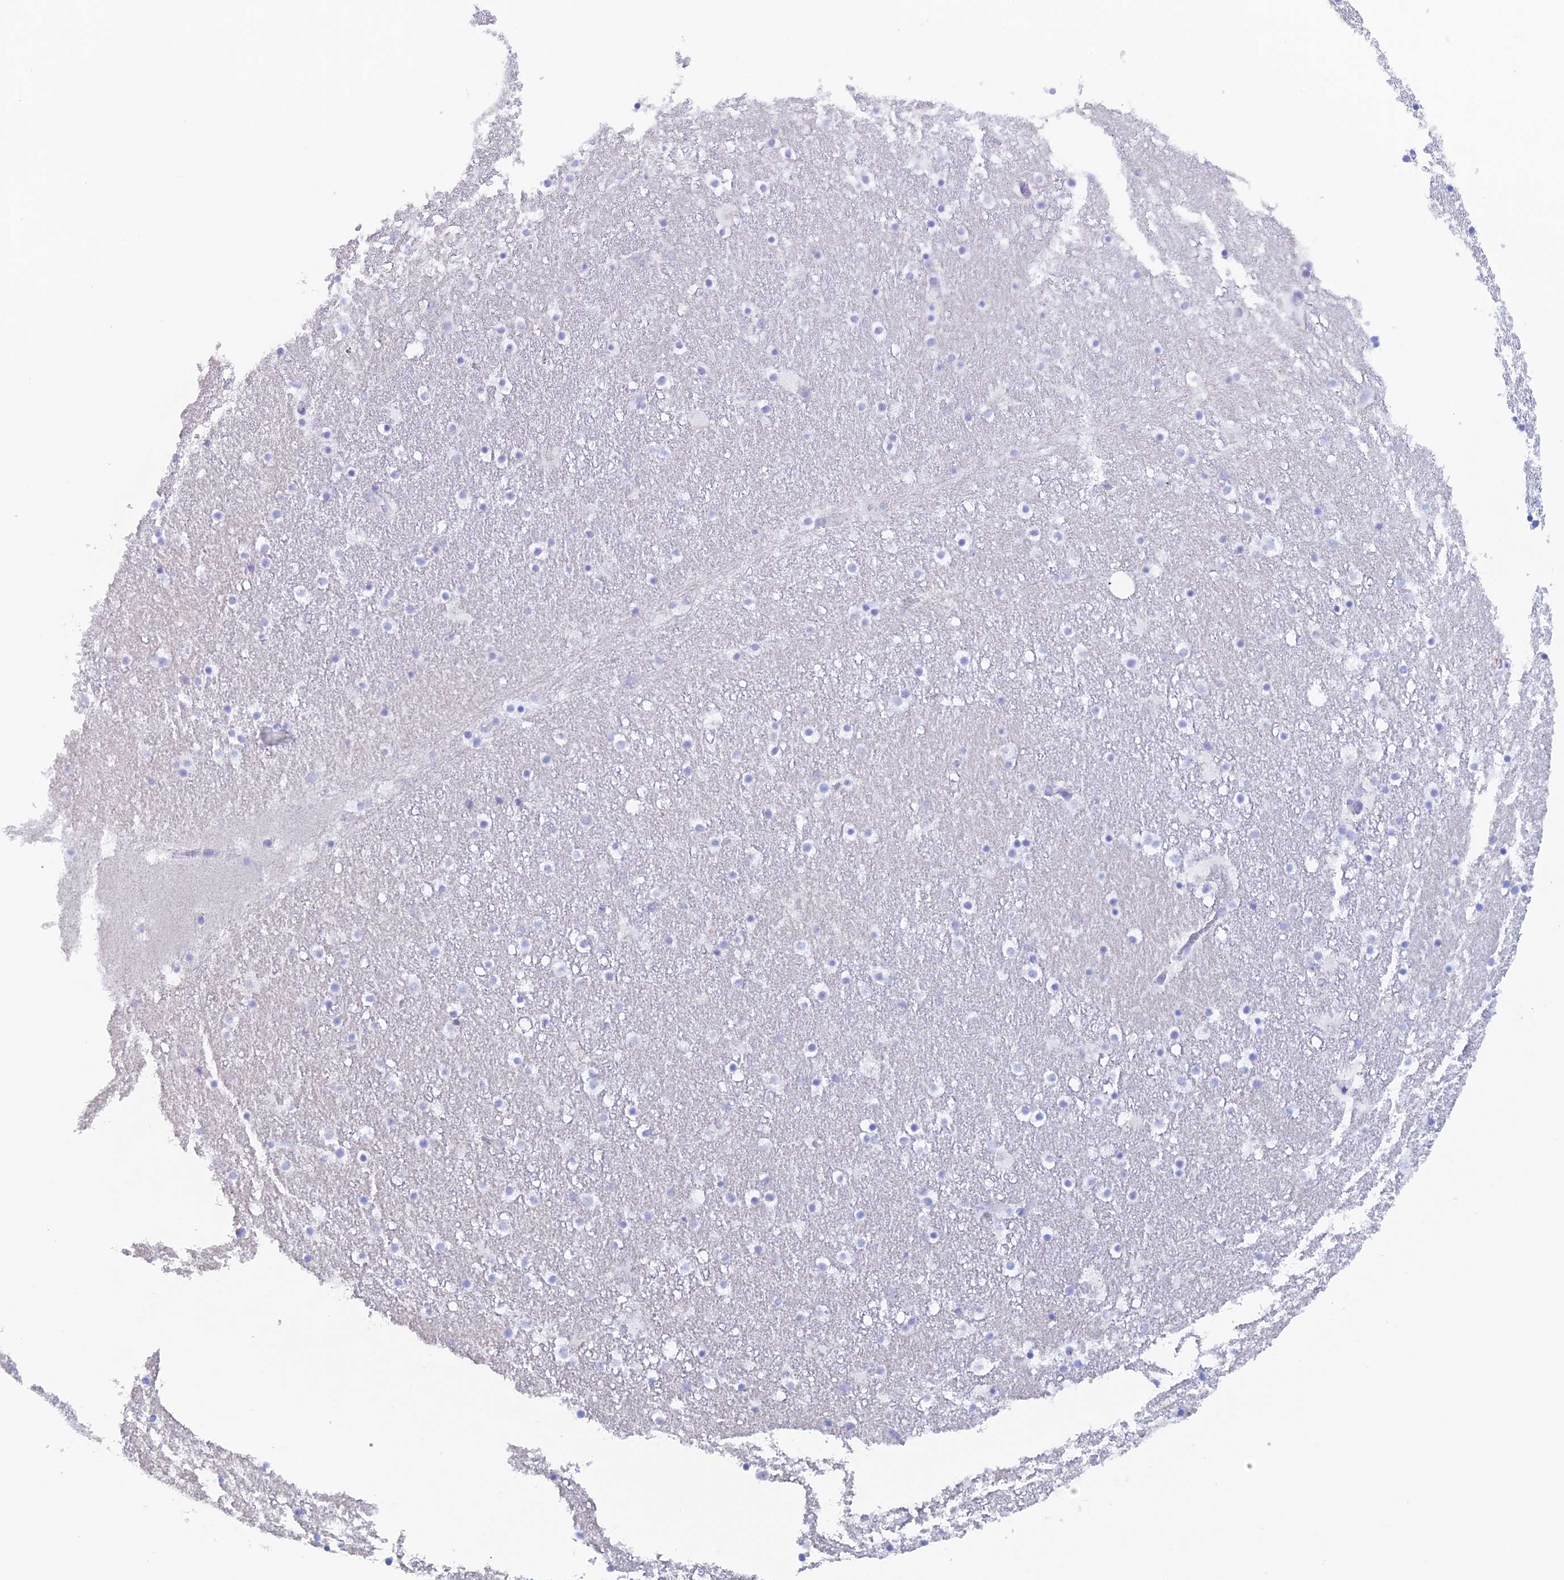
{"staining": {"intensity": "negative", "quantity": "none", "location": "none"}, "tissue": "caudate", "cell_type": "Glial cells", "image_type": "normal", "snomed": [{"axis": "morphology", "description": "Normal tissue, NOS"}, {"axis": "topography", "description": "Lateral ventricle wall"}], "caption": "IHC image of benign caudate stained for a protein (brown), which displays no expression in glial cells. The staining was performed using DAB to visualize the protein expression in brown, while the nuclei were stained in blue with hematoxylin (Magnification: 20x).", "gene": "PSMC3IP", "patient": {"sex": "male", "age": 45}}